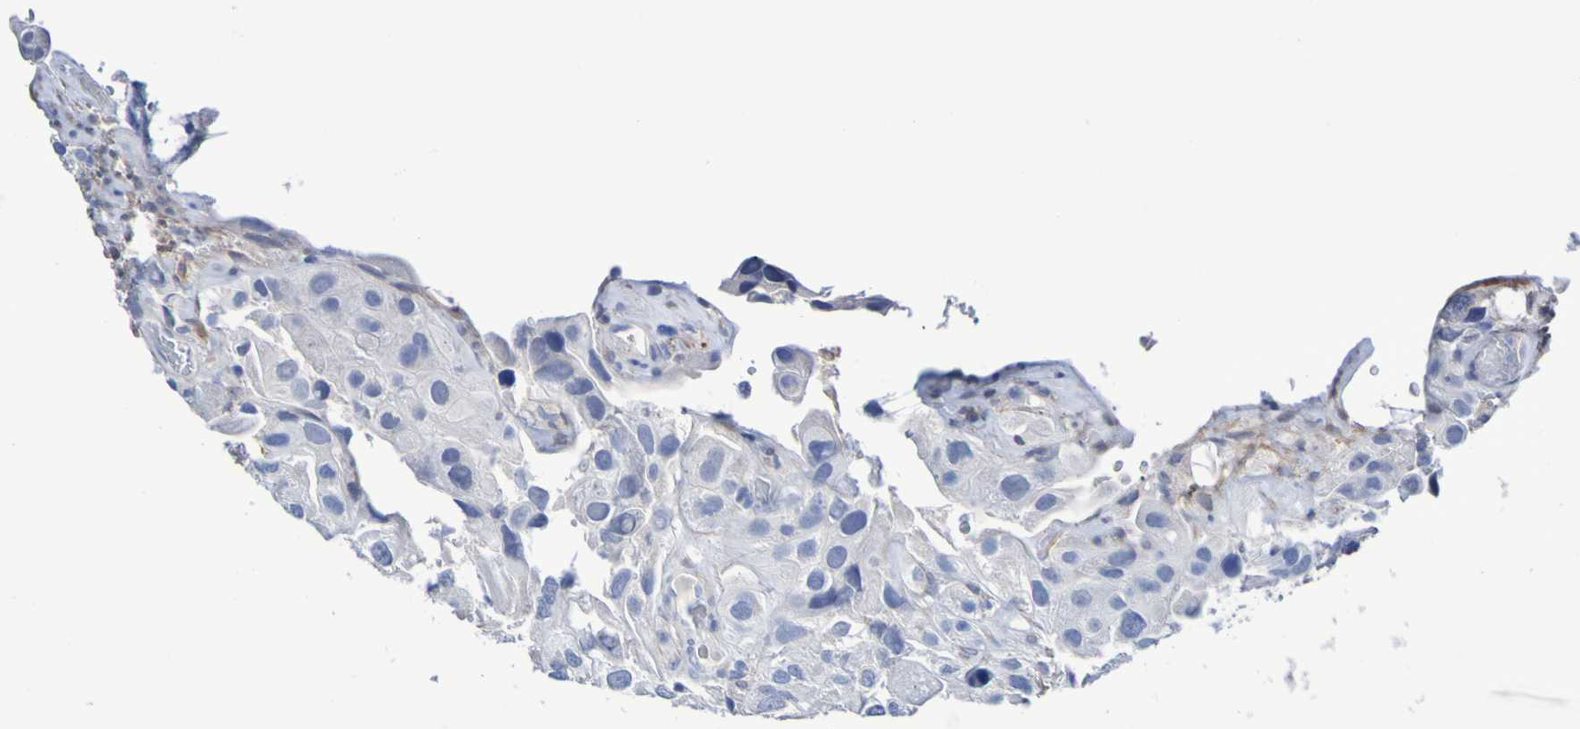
{"staining": {"intensity": "negative", "quantity": "none", "location": "none"}, "tissue": "urothelial cancer", "cell_type": "Tumor cells", "image_type": "cancer", "snomed": [{"axis": "morphology", "description": "Urothelial carcinoma, High grade"}, {"axis": "topography", "description": "Urinary bladder"}], "caption": "The histopathology image reveals no staining of tumor cells in high-grade urothelial carcinoma.", "gene": "SGCB", "patient": {"sex": "female", "age": 64}}